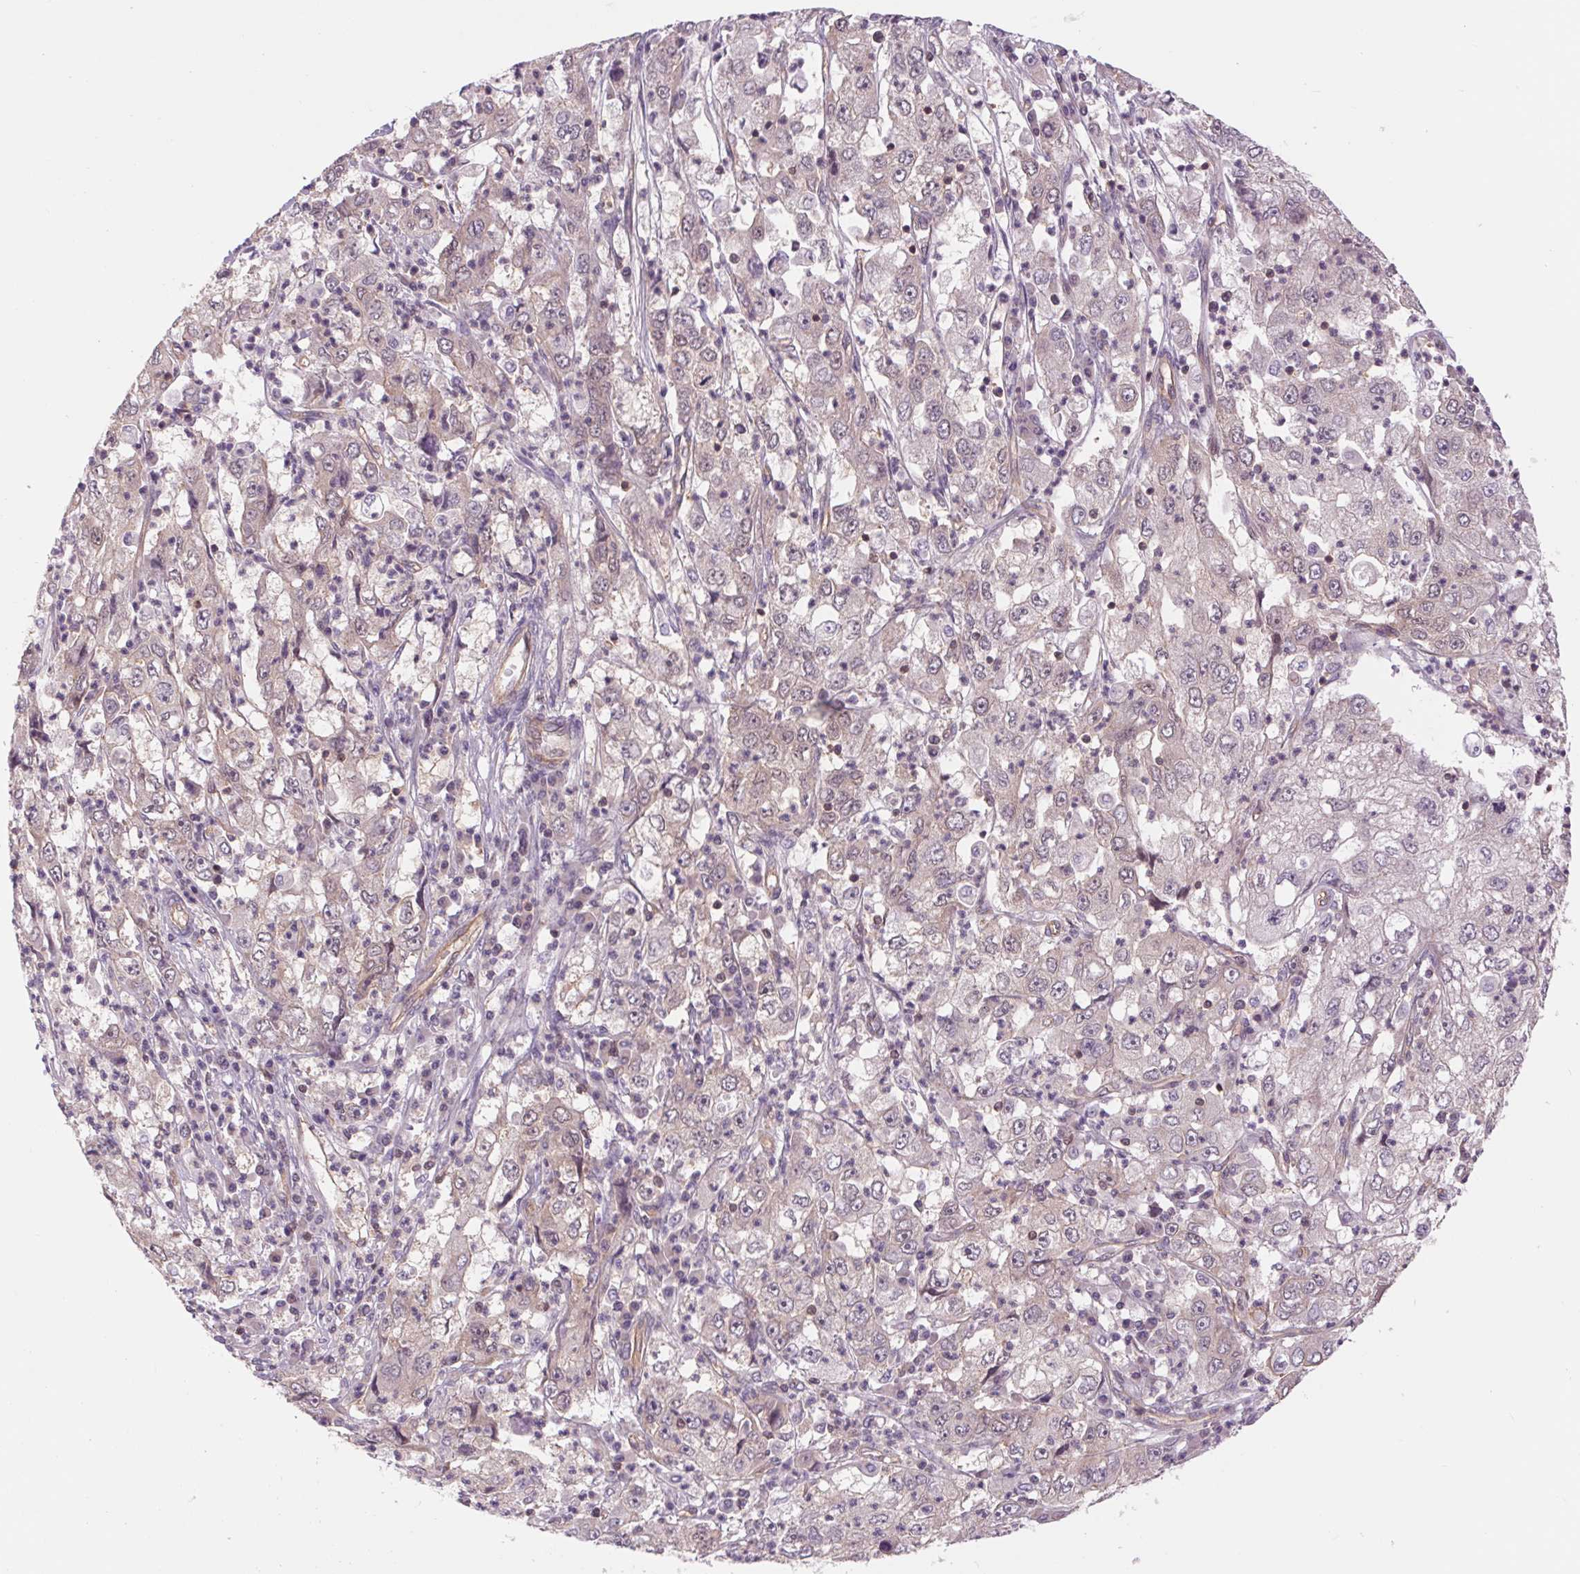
{"staining": {"intensity": "negative", "quantity": "none", "location": "none"}, "tissue": "cervical cancer", "cell_type": "Tumor cells", "image_type": "cancer", "snomed": [{"axis": "morphology", "description": "Squamous cell carcinoma, NOS"}, {"axis": "topography", "description": "Cervix"}], "caption": "The micrograph displays no staining of tumor cells in cervical cancer (squamous cell carcinoma). The staining is performed using DAB (3,3'-diaminobenzidine) brown chromogen with nuclei counter-stained in using hematoxylin.", "gene": "SH3RF2", "patient": {"sex": "female", "age": 36}}